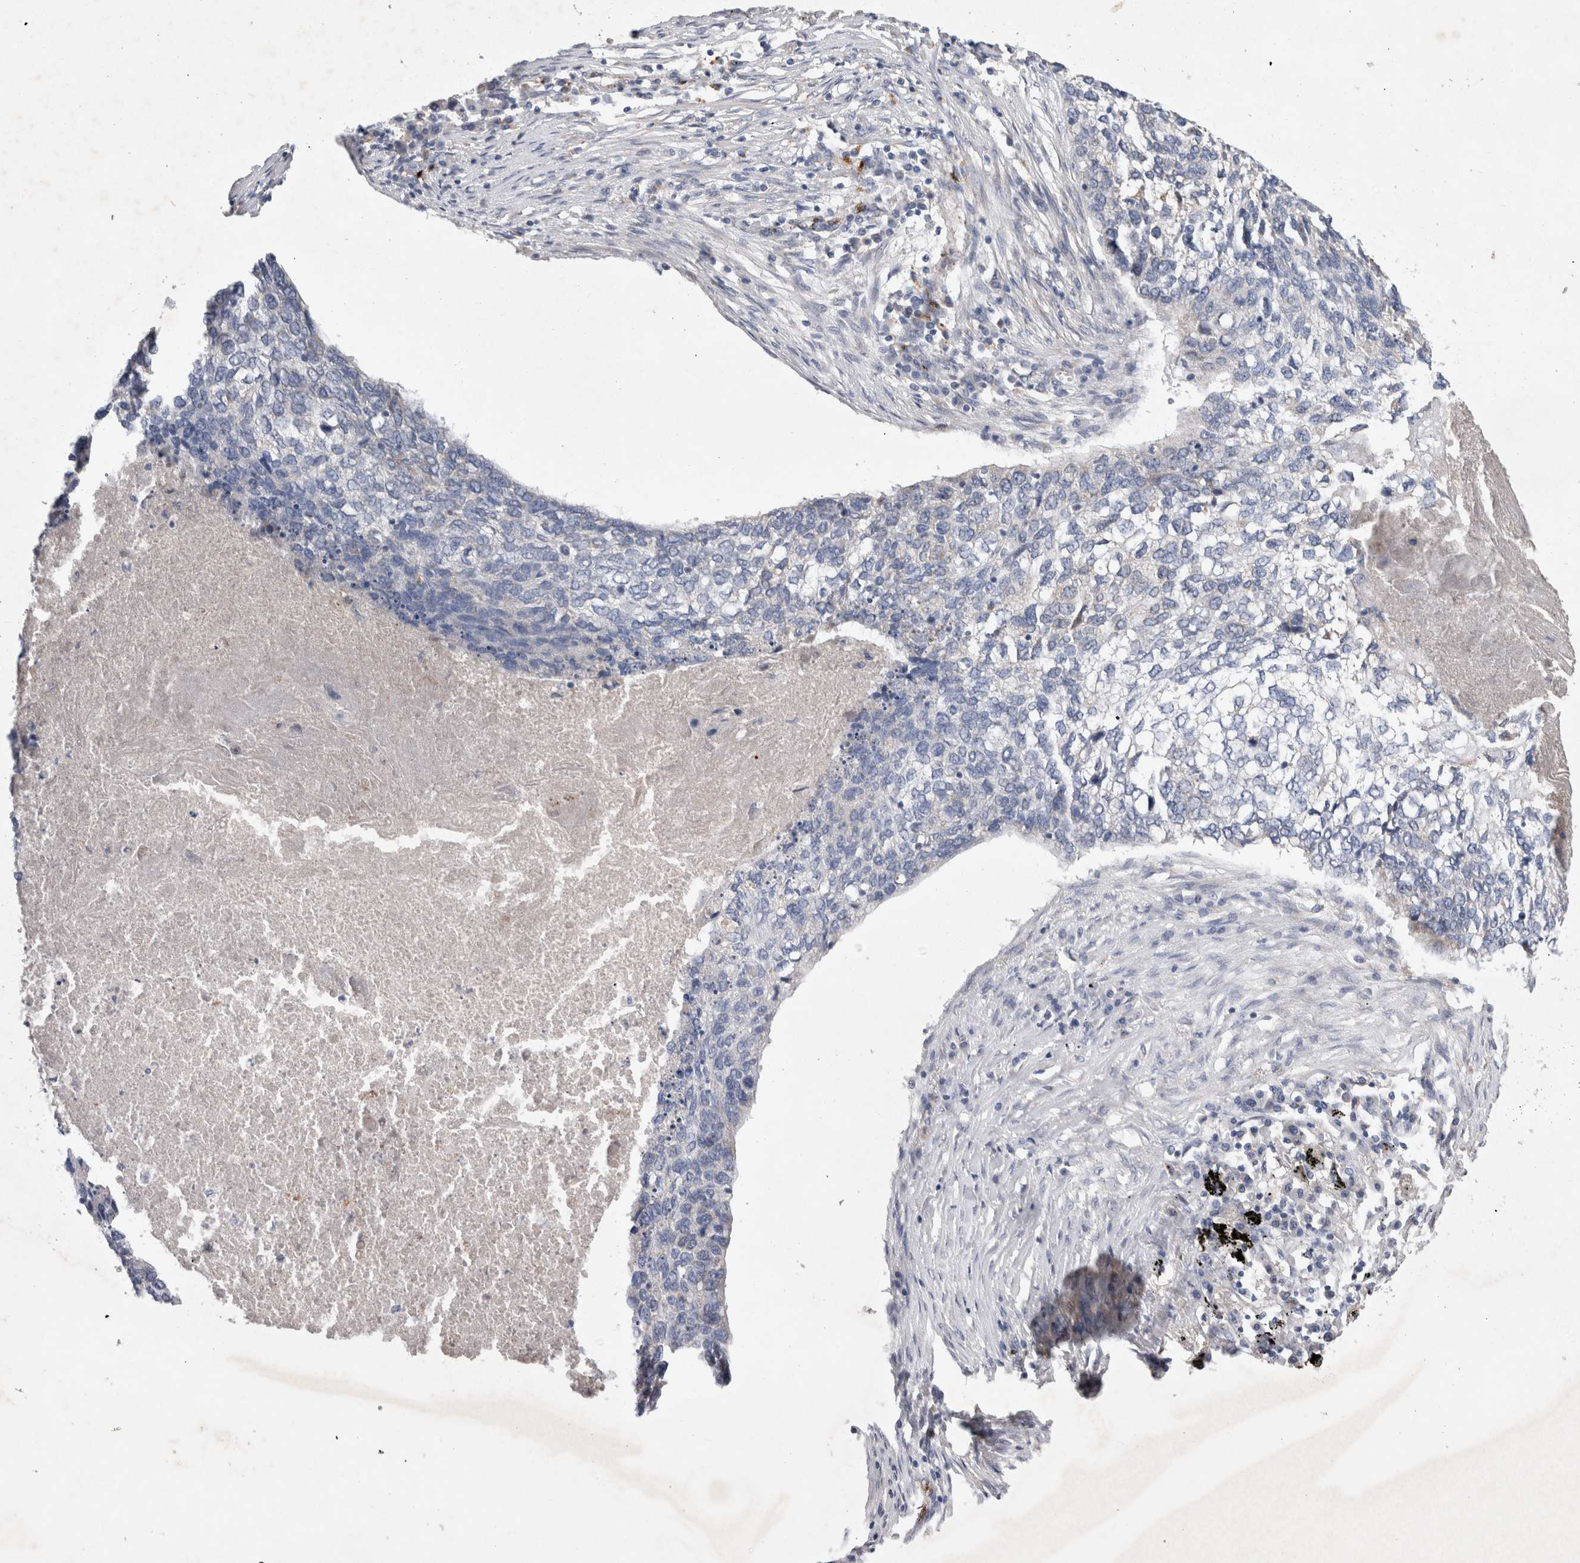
{"staining": {"intensity": "negative", "quantity": "none", "location": "none"}, "tissue": "lung cancer", "cell_type": "Tumor cells", "image_type": "cancer", "snomed": [{"axis": "morphology", "description": "Squamous cell carcinoma, NOS"}, {"axis": "topography", "description": "Lung"}], "caption": "An immunohistochemistry micrograph of lung cancer (squamous cell carcinoma) is shown. There is no staining in tumor cells of lung cancer (squamous cell carcinoma).", "gene": "IARS2", "patient": {"sex": "female", "age": 63}}